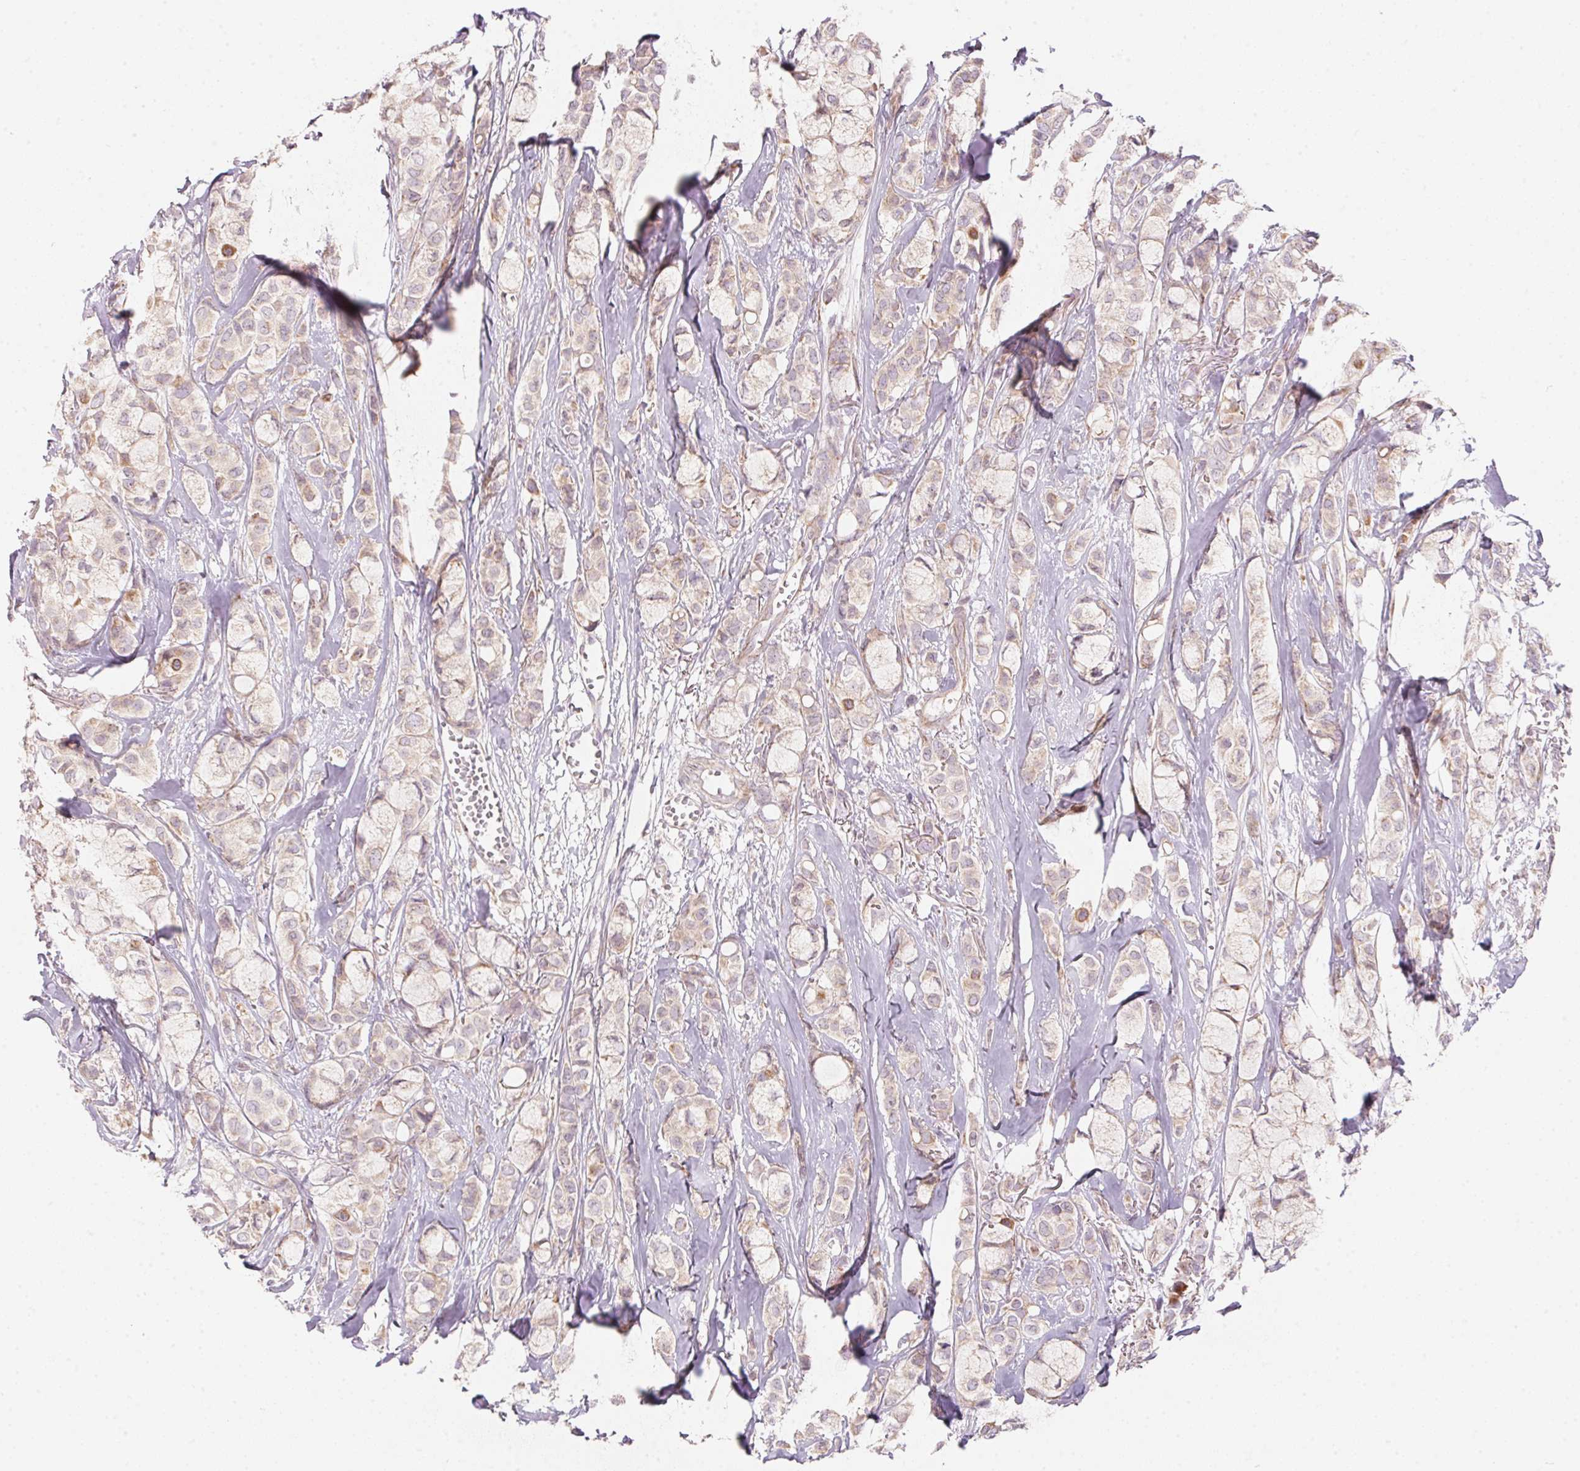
{"staining": {"intensity": "weak", "quantity": "<25%", "location": "cytoplasmic/membranous"}, "tissue": "breast cancer", "cell_type": "Tumor cells", "image_type": "cancer", "snomed": [{"axis": "morphology", "description": "Duct carcinoma"}, {"axis": "topography", "description": "Breast"}], "caption": "DAB (3,3'-diaminobenzidine) immunohistochemical staining of human infiltrating ductal carcinoma (breast) reveals no significant staining in tumor cells.", "gene": "BLOC1S2", "patient": {"sex": "female", "age": 85}}